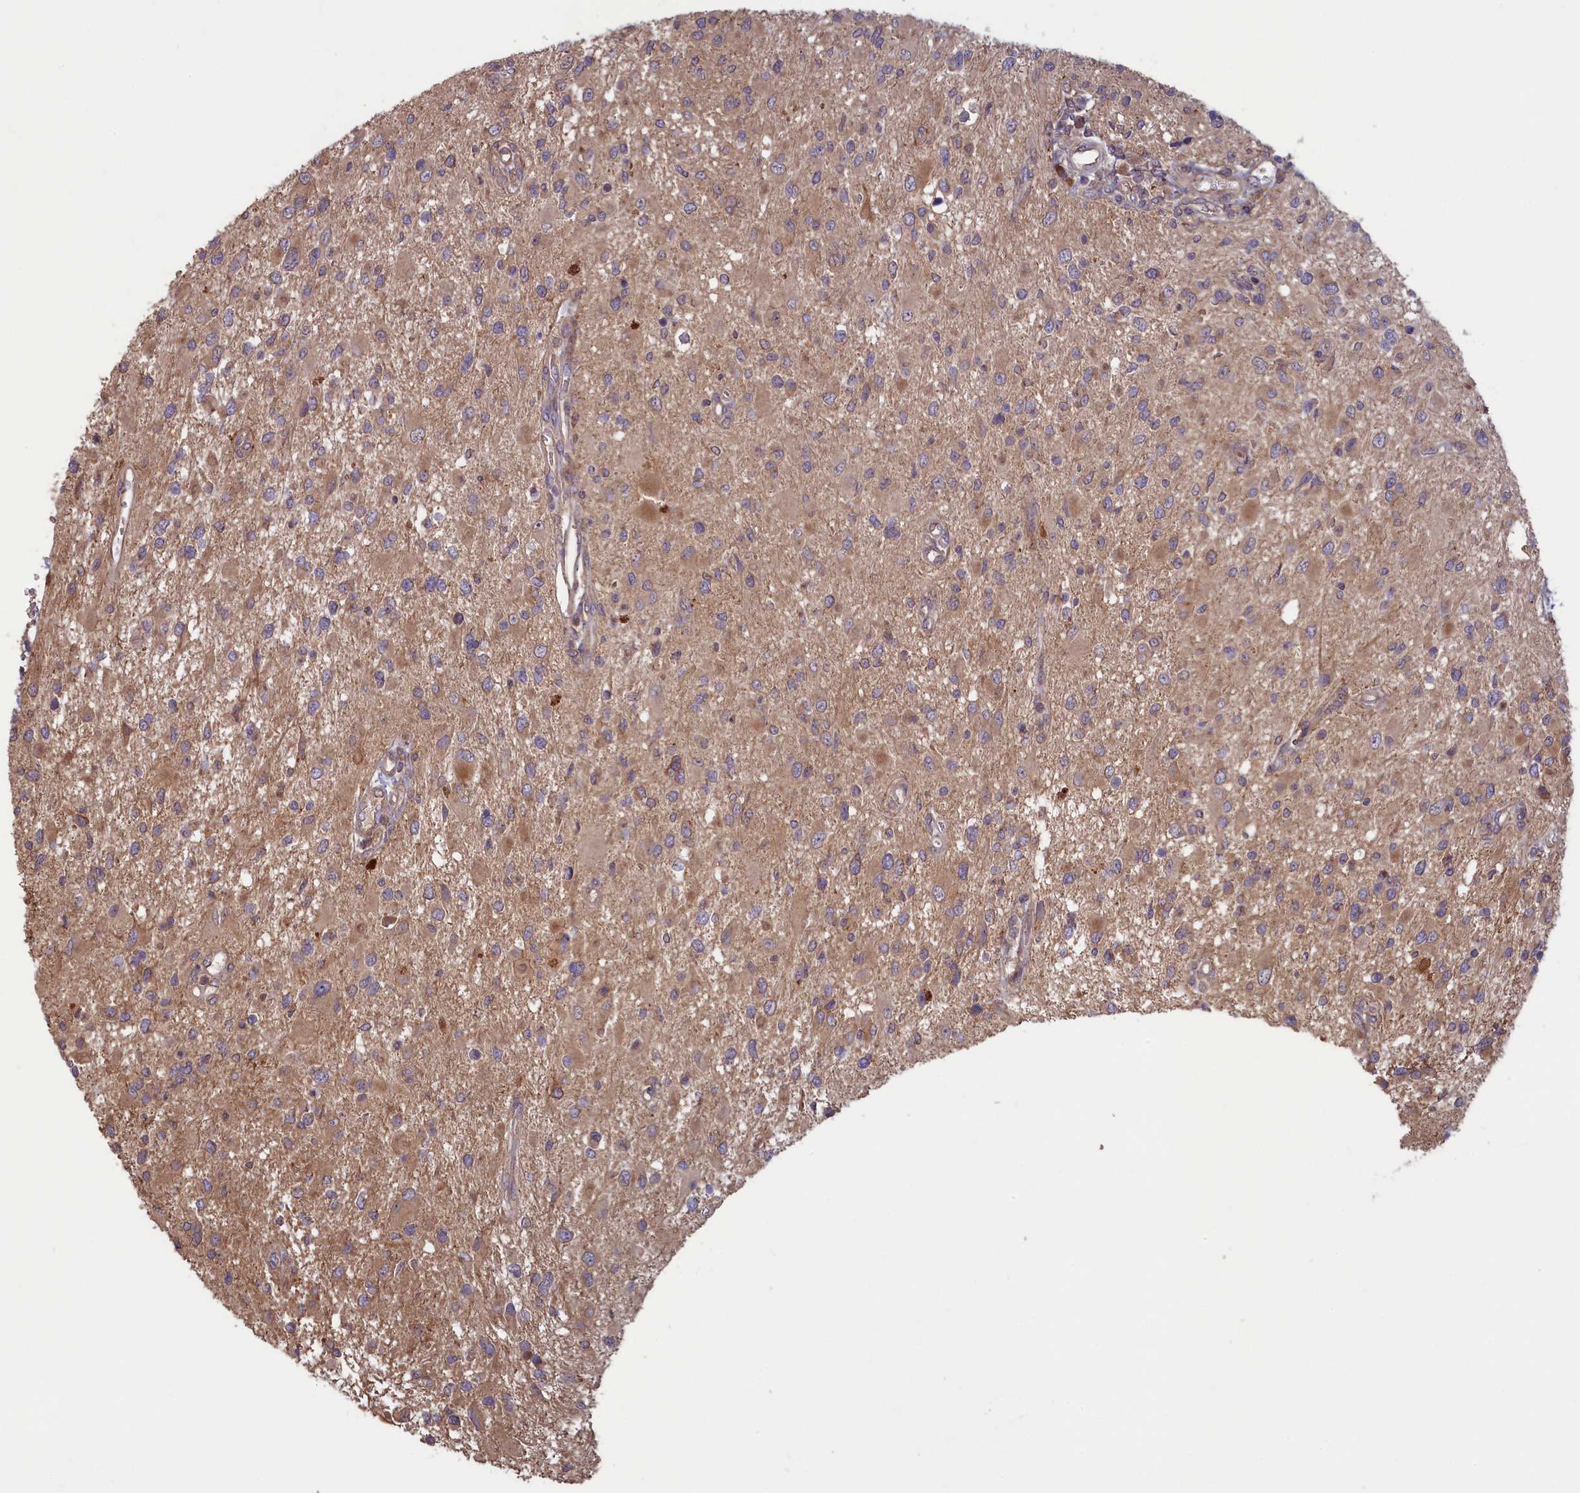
{"staining": {"intensity": "weak", "quantity": ">75%", "location": "cytoplasmic/membranous"}, "tissue": "glioma", "cell_type": "Tumor cells", "image_type": "cancer", "snomed": [{"axis": "morphology", "description": "Glioma, malignant, High grade"}, {"axis": "topography", "description": "Brain"}], "caption": "Immunohistochemistry staining of glioma, which reveals low levels of weak cytoplasmic/membranous positivity in about >75% of tumor cells indicating weak cytoplasmic/membranous protein positivity. The staining was performed using DAB (3,3'-diaminobenzidine) (brown) for protein detection and nuclei were counterstained in hematoxylin (blue).", "gene": "CIAO2B", "patient": {"sex": "male", "age": 53}}